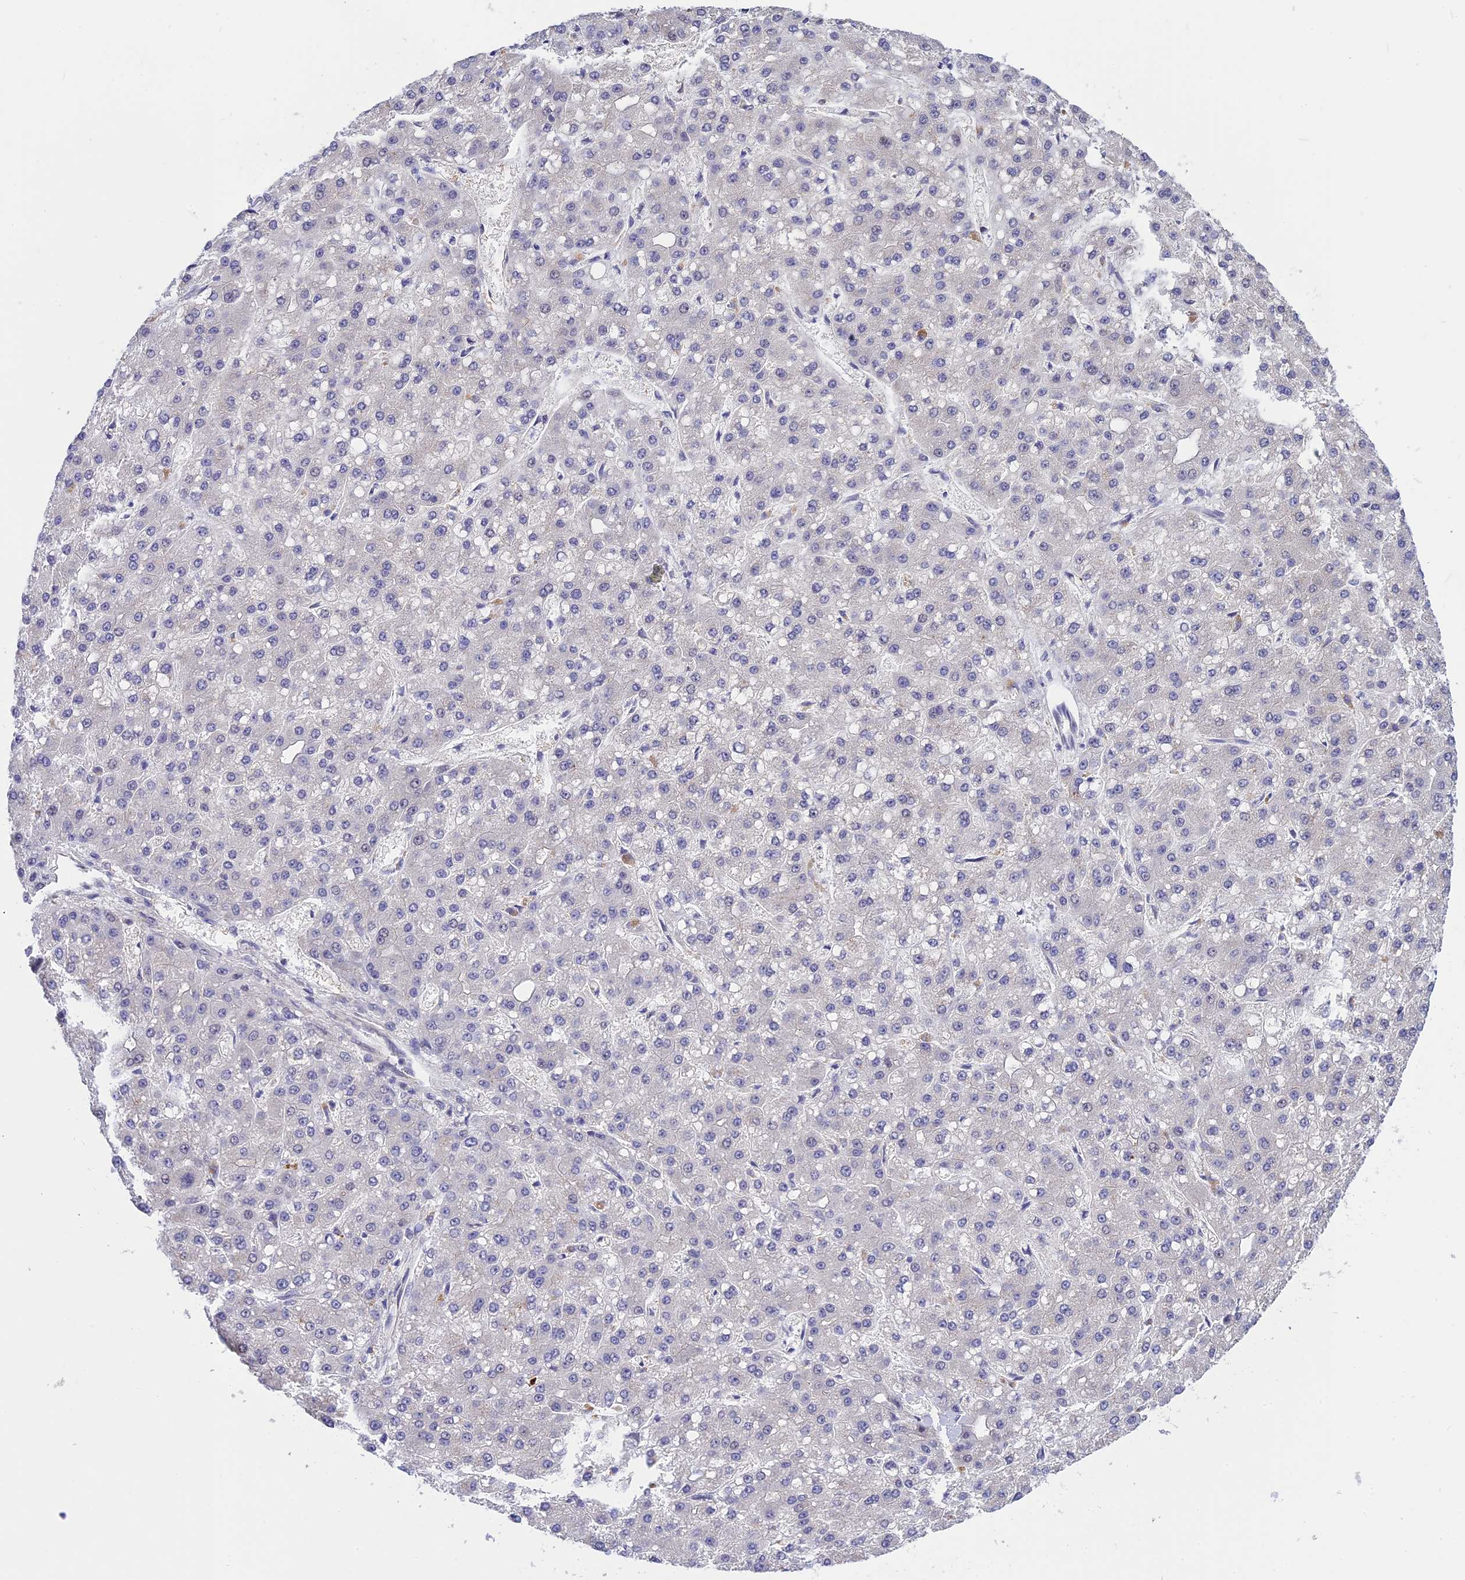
{"staining": {"intensity": "negative", "quantity": "none", "location": "none"}, "tissue": "liver cancer", "cell_type": "Tumor cells", "image_type": "cancer", "snomed": [{"axis": "morphology", "description": "Carcinoma, Hepatocellular, NOS"}, {"axis": "topography", "description": "Liver"}], "caption": "An immunohistochemistry photomicrograph of hepatocellular carcinoma (liver) is shown. There is no staining in tumor cells of hepatocellular carcinoma (liver).", "gene": "KCTD14", "patient": {"sex": "male", "age": 67}}